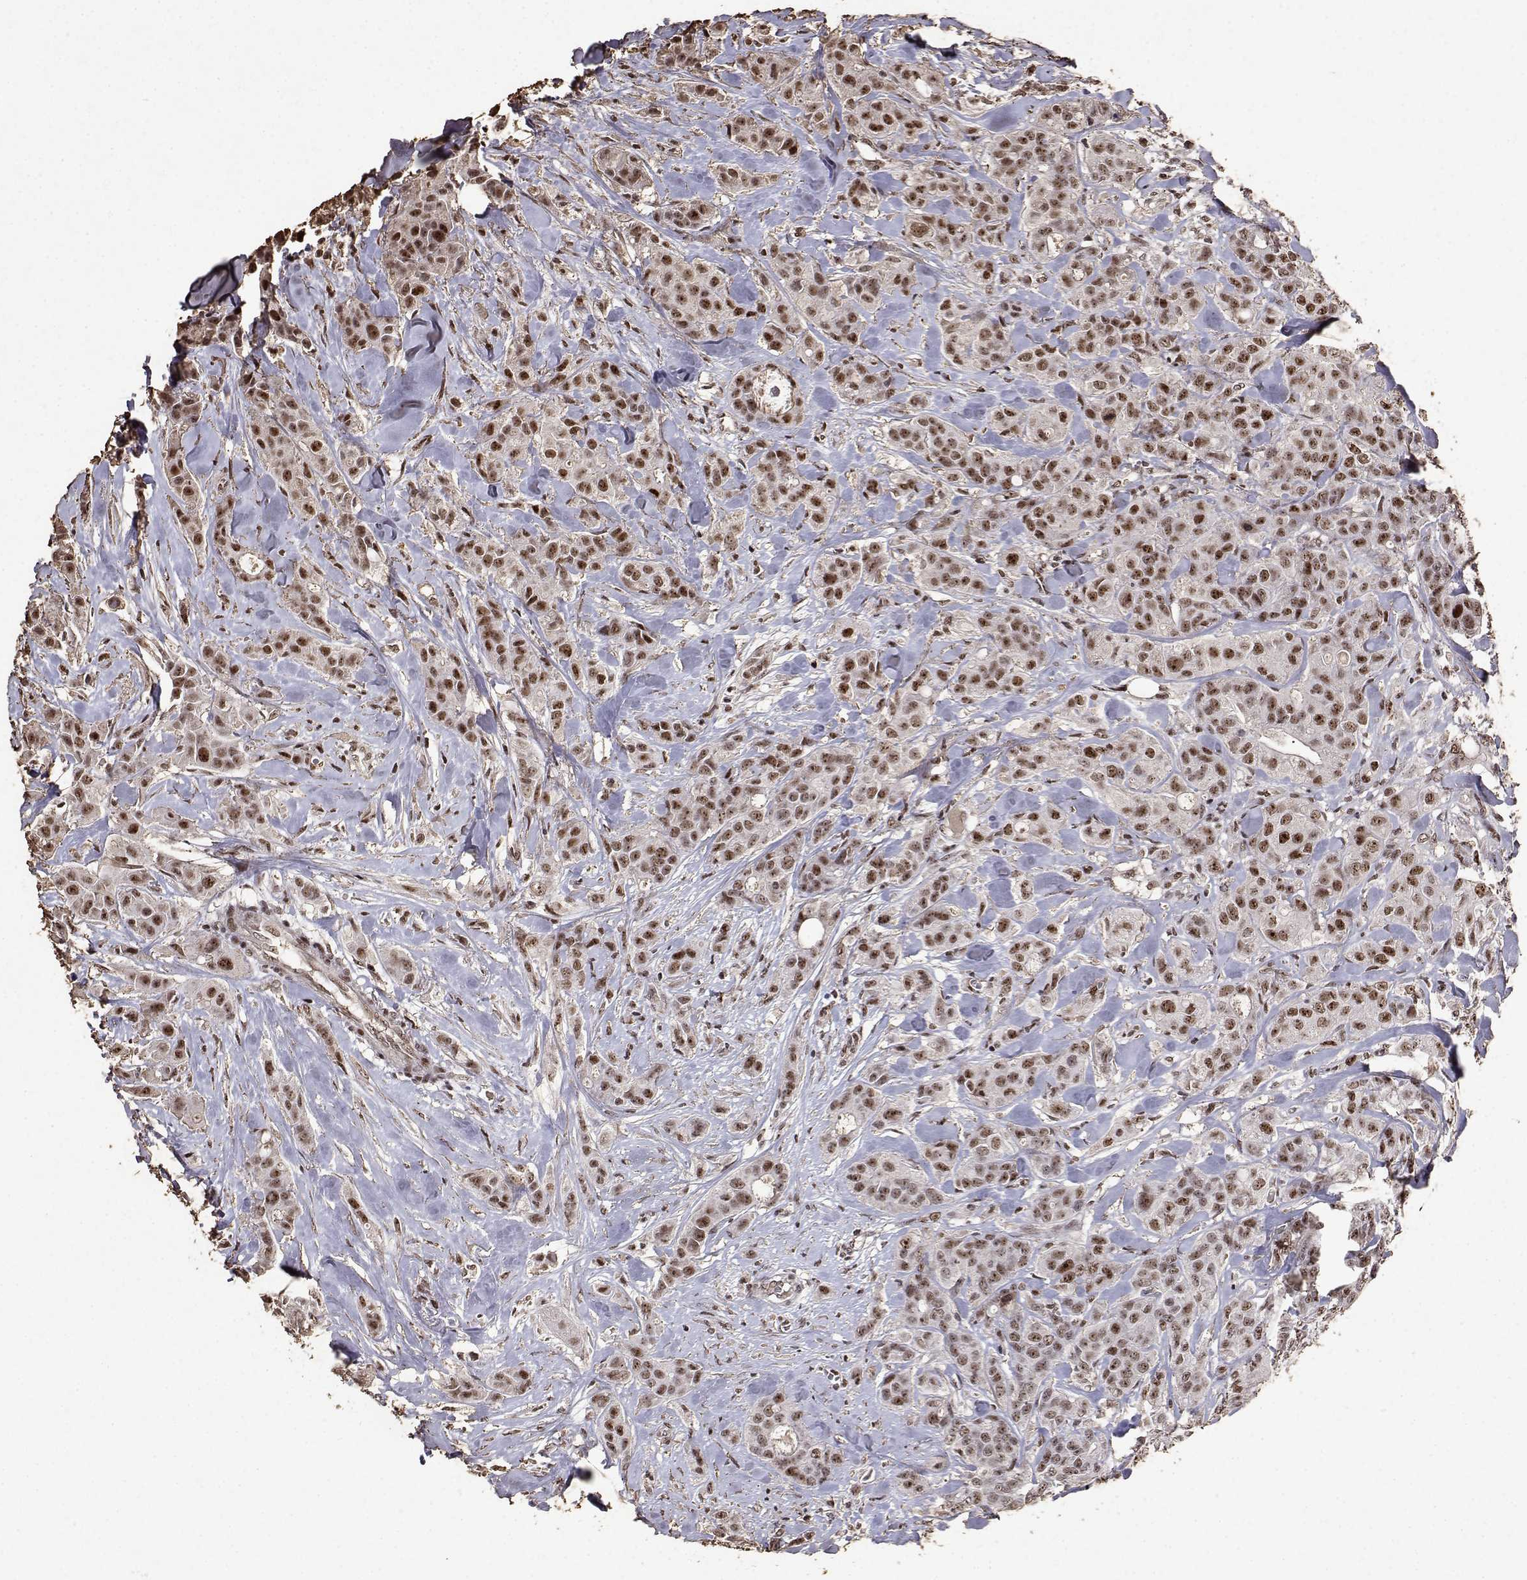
{"staining": {"intensity": "strong", "quantity": ">75%", "location": "nuclear"}, "tissue": "breast cancer", "cell_type": "Tumor cells", "image_type": "cancer", "snomed": [{"axis": "morphology", "description": "Duct carcinoma"}, {"axis": "topography", "description": "Breast"}], "caption": "A histopathology image of human breast cancer (infiltrating ductal carcinoma) stained for a protein shows strong nuclear brown staining in tumor cells.", "gene": "TOE1", "patient": {"sex": "female", "age": 43}}